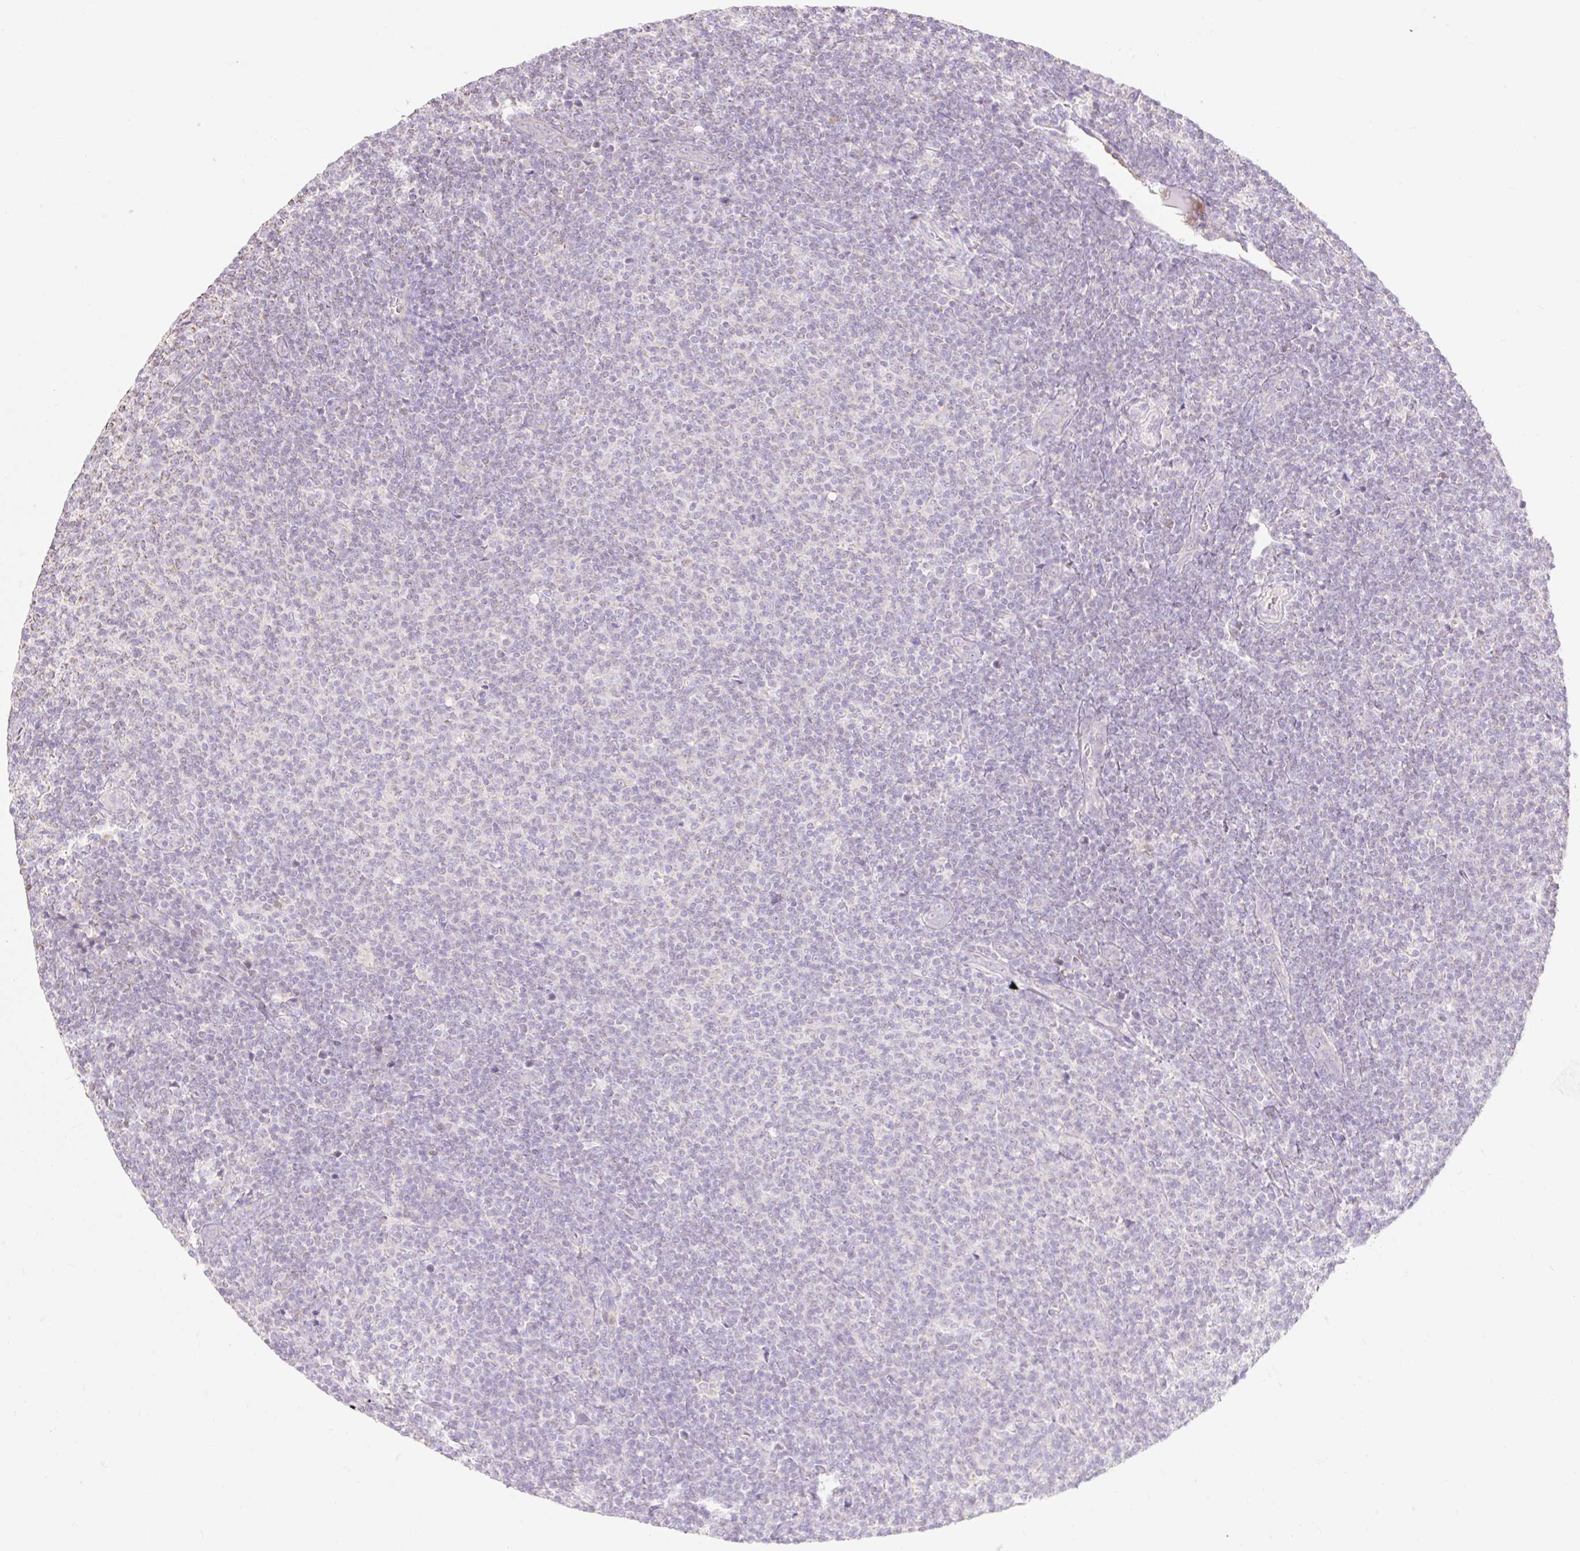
{"staining": {"intensity": "negative", "quantity": "none", "location": "none"}, "tissue": "lymphoma", "cell_type": "Tumor cells", "image_type": "cancer", "snomed": [{"axis": "morphology", "description": "Malignant lymphoma, non-Hodgkin's type, Low grade"}, {"axis": "topography", "description": "Lymph node"}], "caption": "An immunohistochemistry histopathology image of low-grade malignant lymphoma, non-Hodgkin's type is shown. There is no staining in tumor cells of low-grade malignant lymphoma, non-Hodgkin's type.", "gene": "DHX35", "patient": {"sex": "male", "age": 66}}